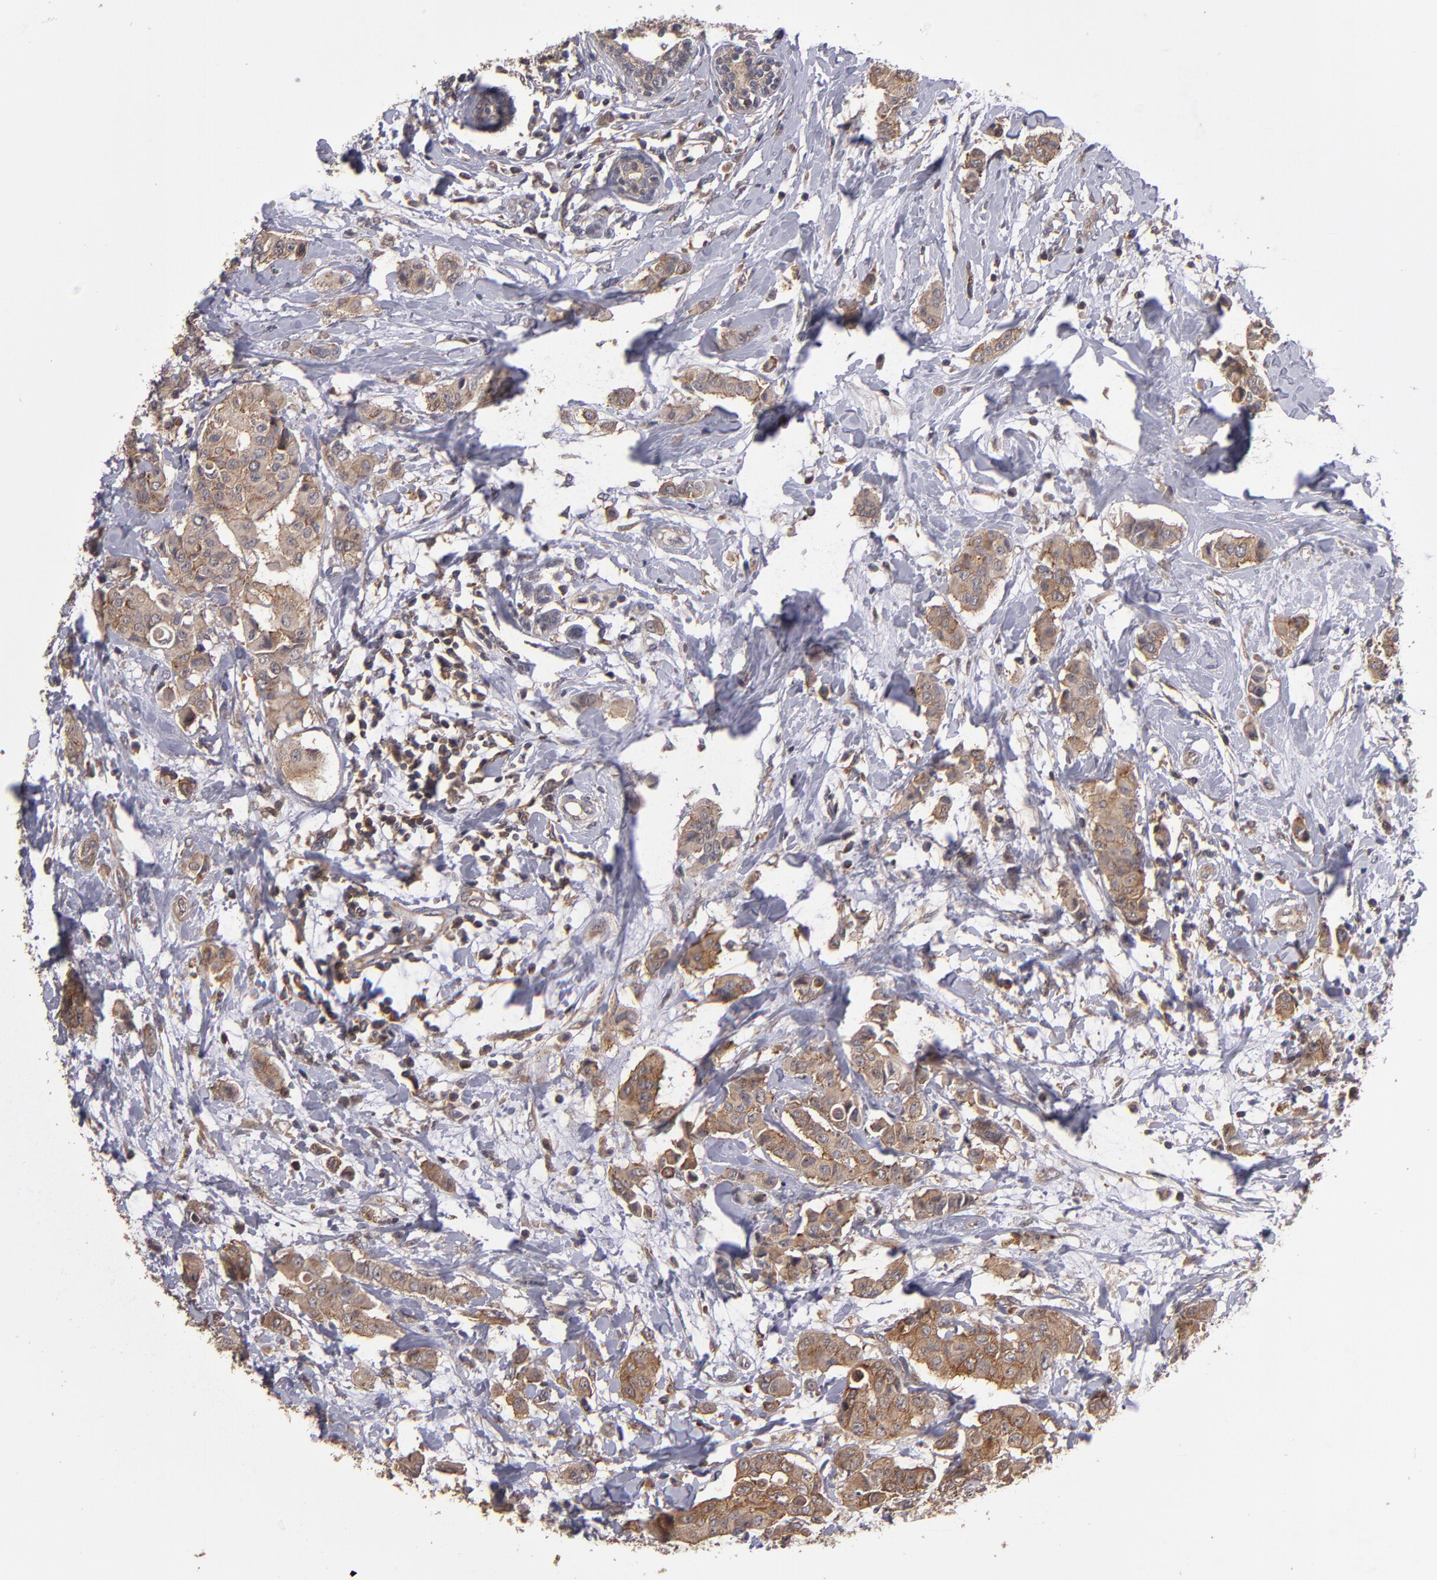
{"staining": {"intensity": "moderate", "quantity": ">75%", "location": "cytoplasmic/membranous"}, "tissue": "breast cancer", "cell_type": "Tumor cells", "image_type": "cancer", "snomed": [{"axis": "morphology", "description": "Duct carcinoma"}, {"axis": "topography", "description": "Breast"}], "caption": "A high-resolution histopathology image shows immunohistochemistry (IHC) staining of breast cancer (intraductal carcinoma), which reveals moderate cytoplasmic/membranous positivity in about >75% of tumor cells.", "gene": "NF2", "patient": {"sex": "female", "age": 40}}